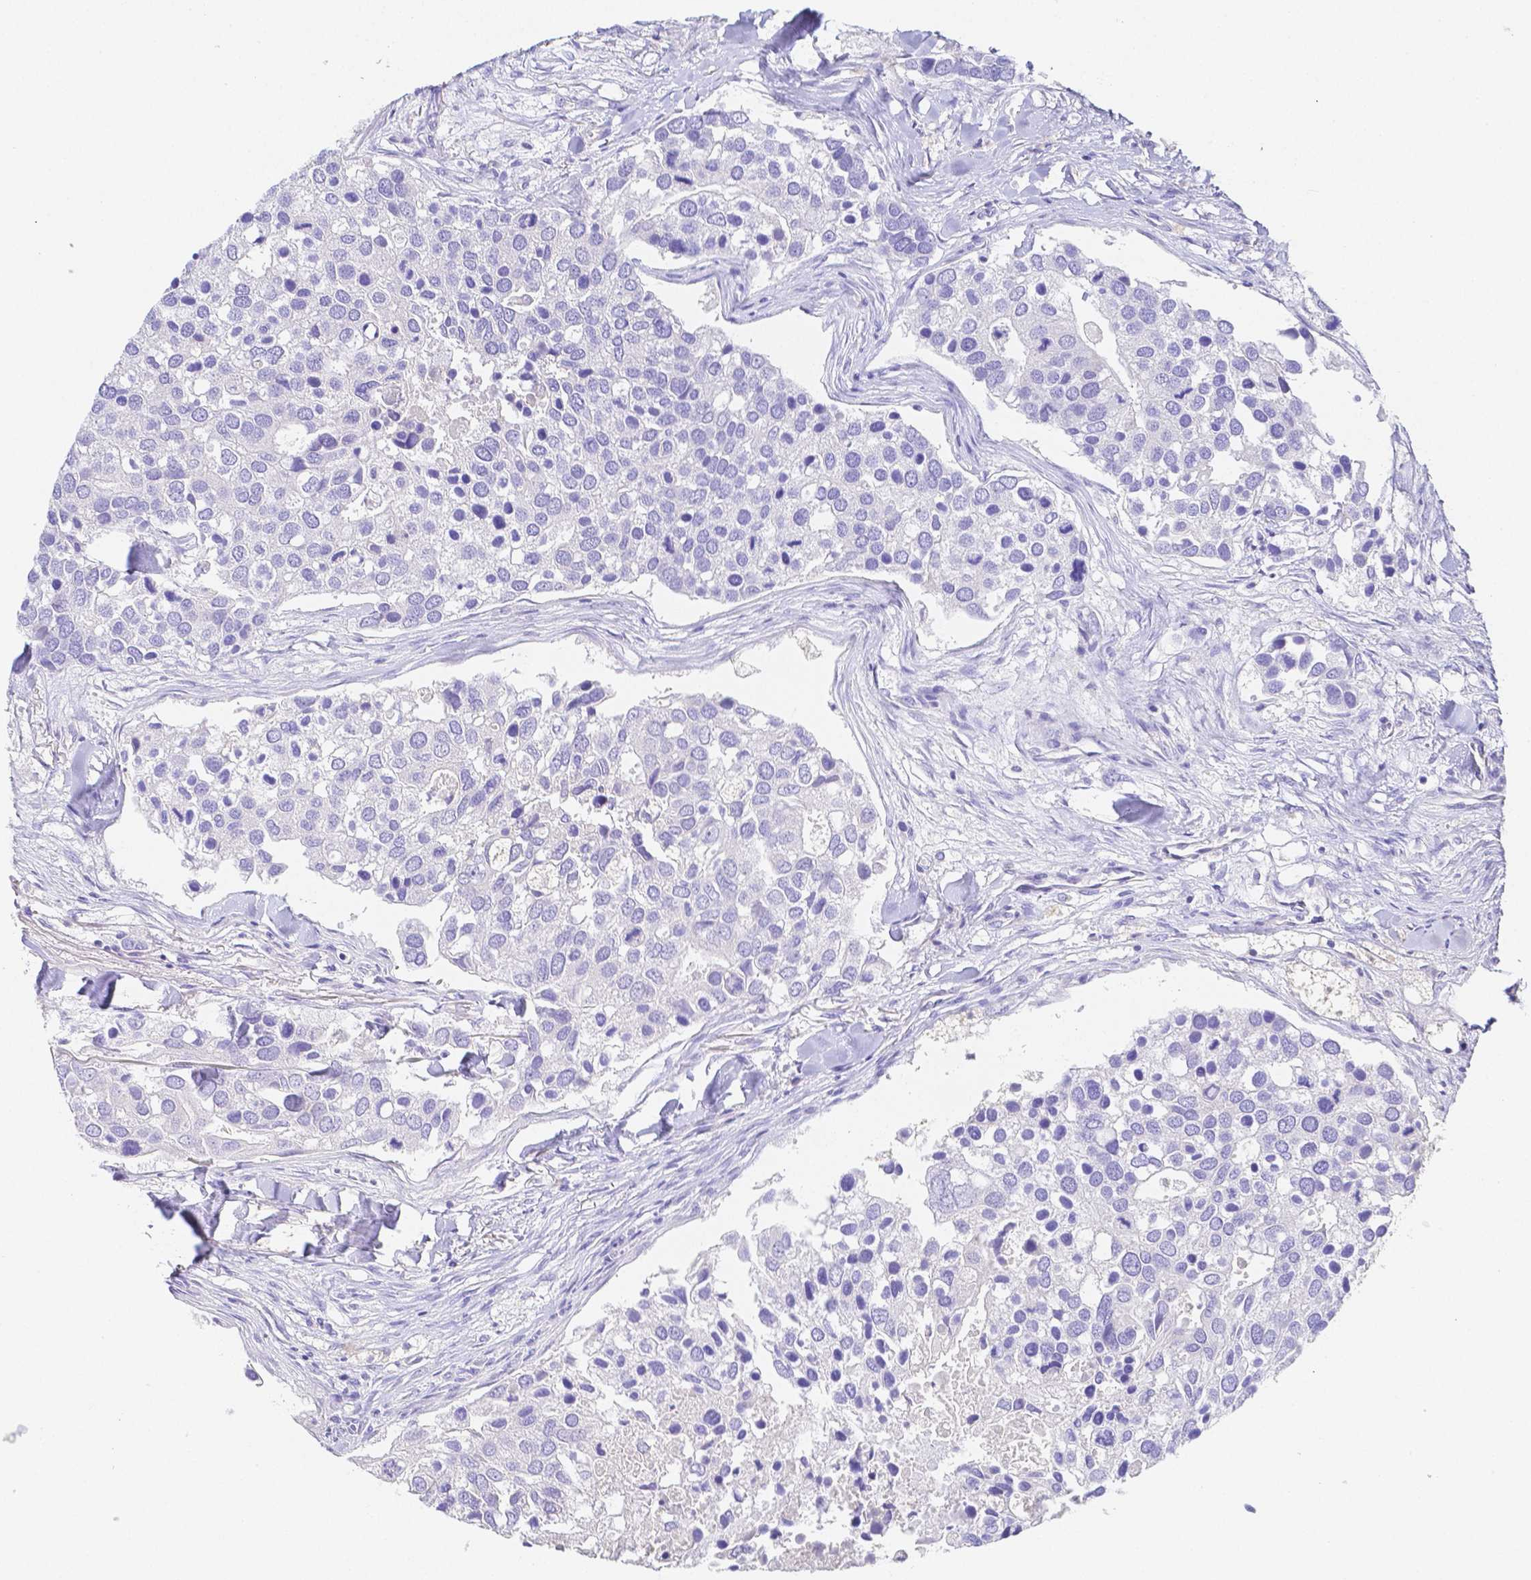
{"staining": {"intensity": "negative", "quantity": "none", "location": "none"}, "tissue": "breast cancer", "cell_type": "Tumor cells", "image_type": "cancer", "snomed": [{"axis": "morphology", "description": "Duct carcinoma"}, {"axis": "topography", "description": "Breast"}], "caption": "Immunohistochemistry (IHC) of breast cancer (invasive ductal carcinoma) reveals no expression in tumor cells.", "gene": "ZG16B", "patient": {"sex": "female", "age": 83}}